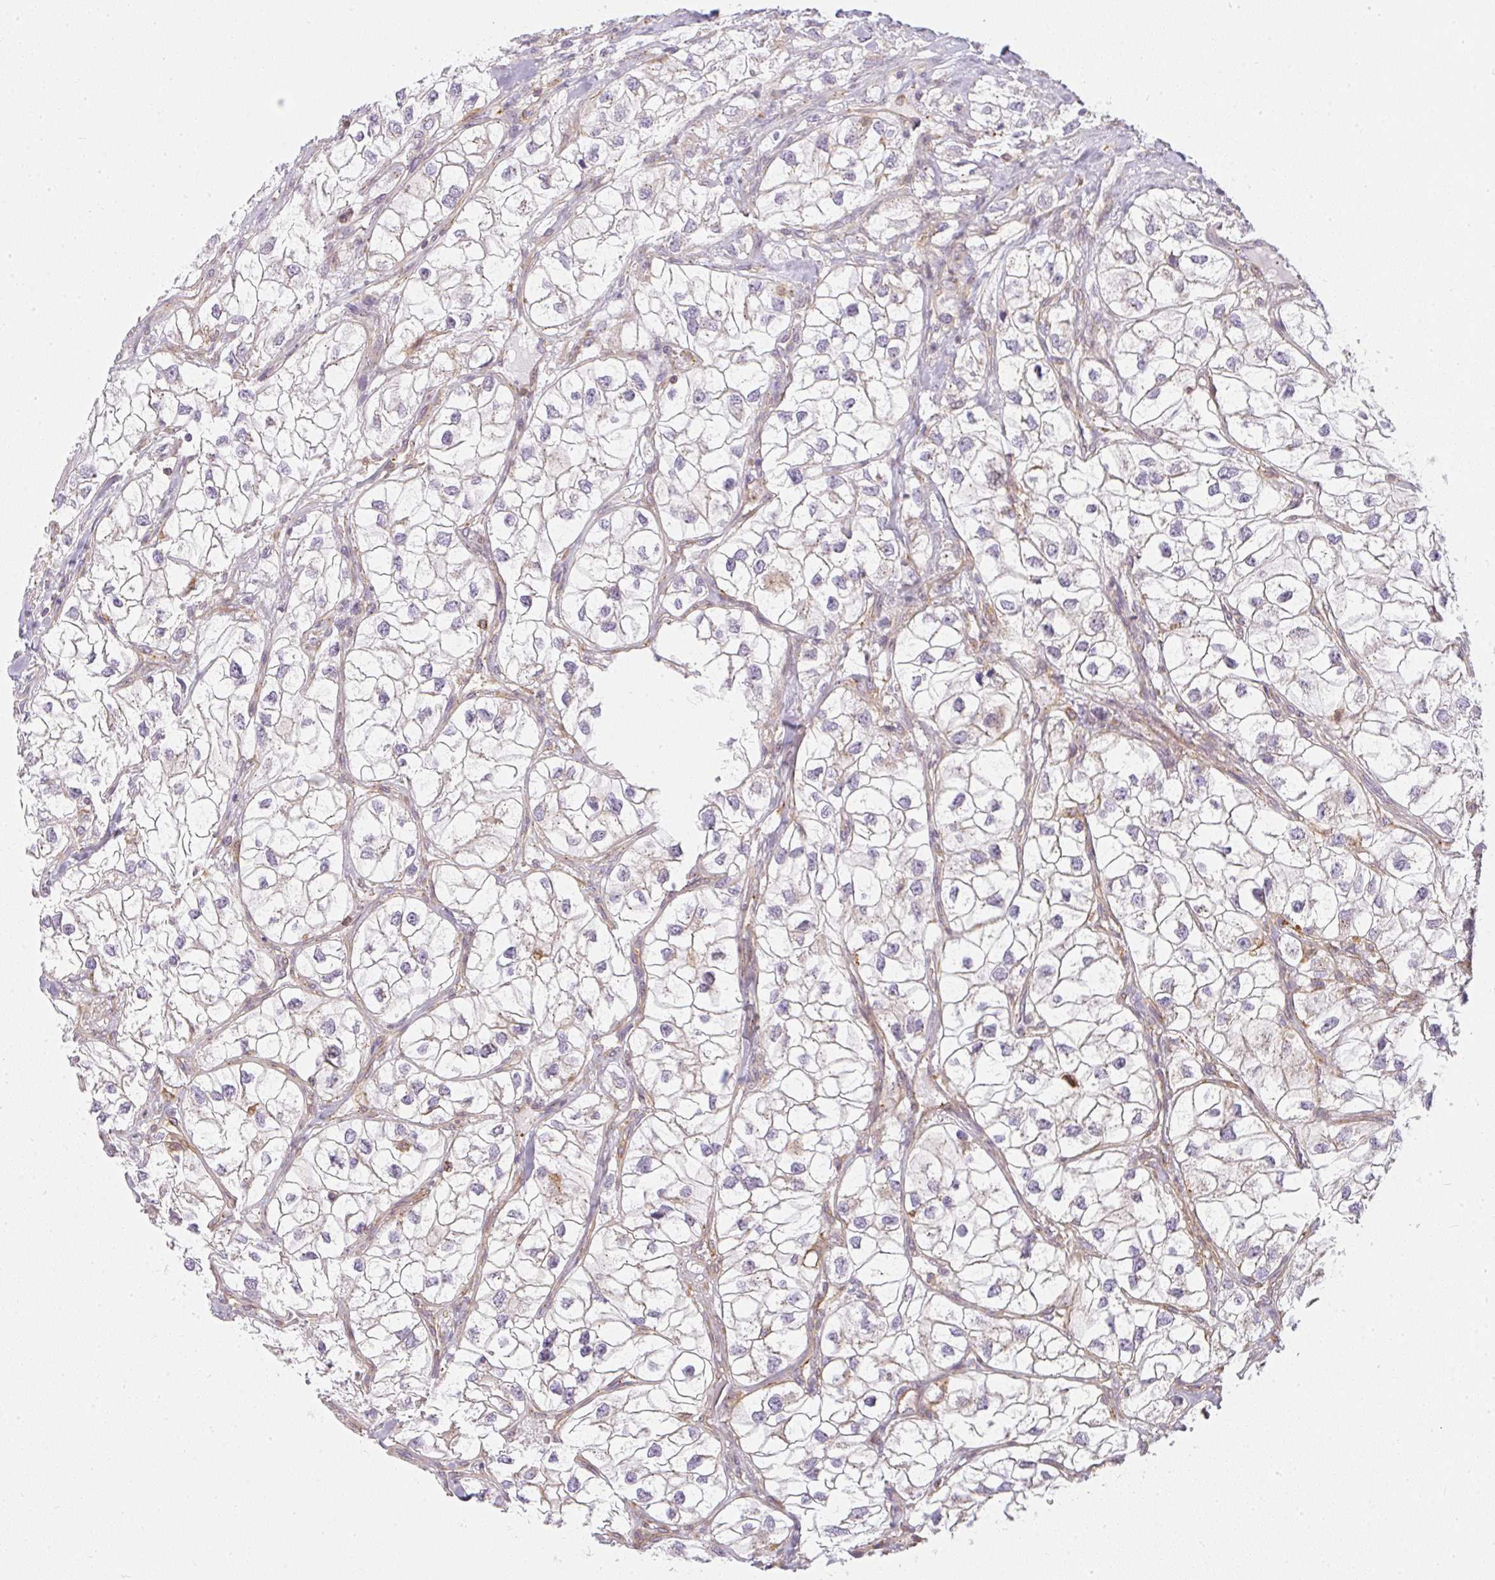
{"staining": {"intensity": "negative", "quantity": "none", "location": "none"}, "tissue": "renal cancer", "cell_type": "Tumor cells", "image_type": "cancer", "snomed": [{"axis": "morphology", "description": "Adenocarcinoma, NOS"}, {"axis": "topography", "description": "Kidney"}], "caption": "High magnification brightfield microscopy of renal cancer stained with DAB (brown) and counterstained with hematoxylin (blue): tumor cells show no significant staining.", "gene": "SULF1", "patient": {"sex": "male", "age": 59}}